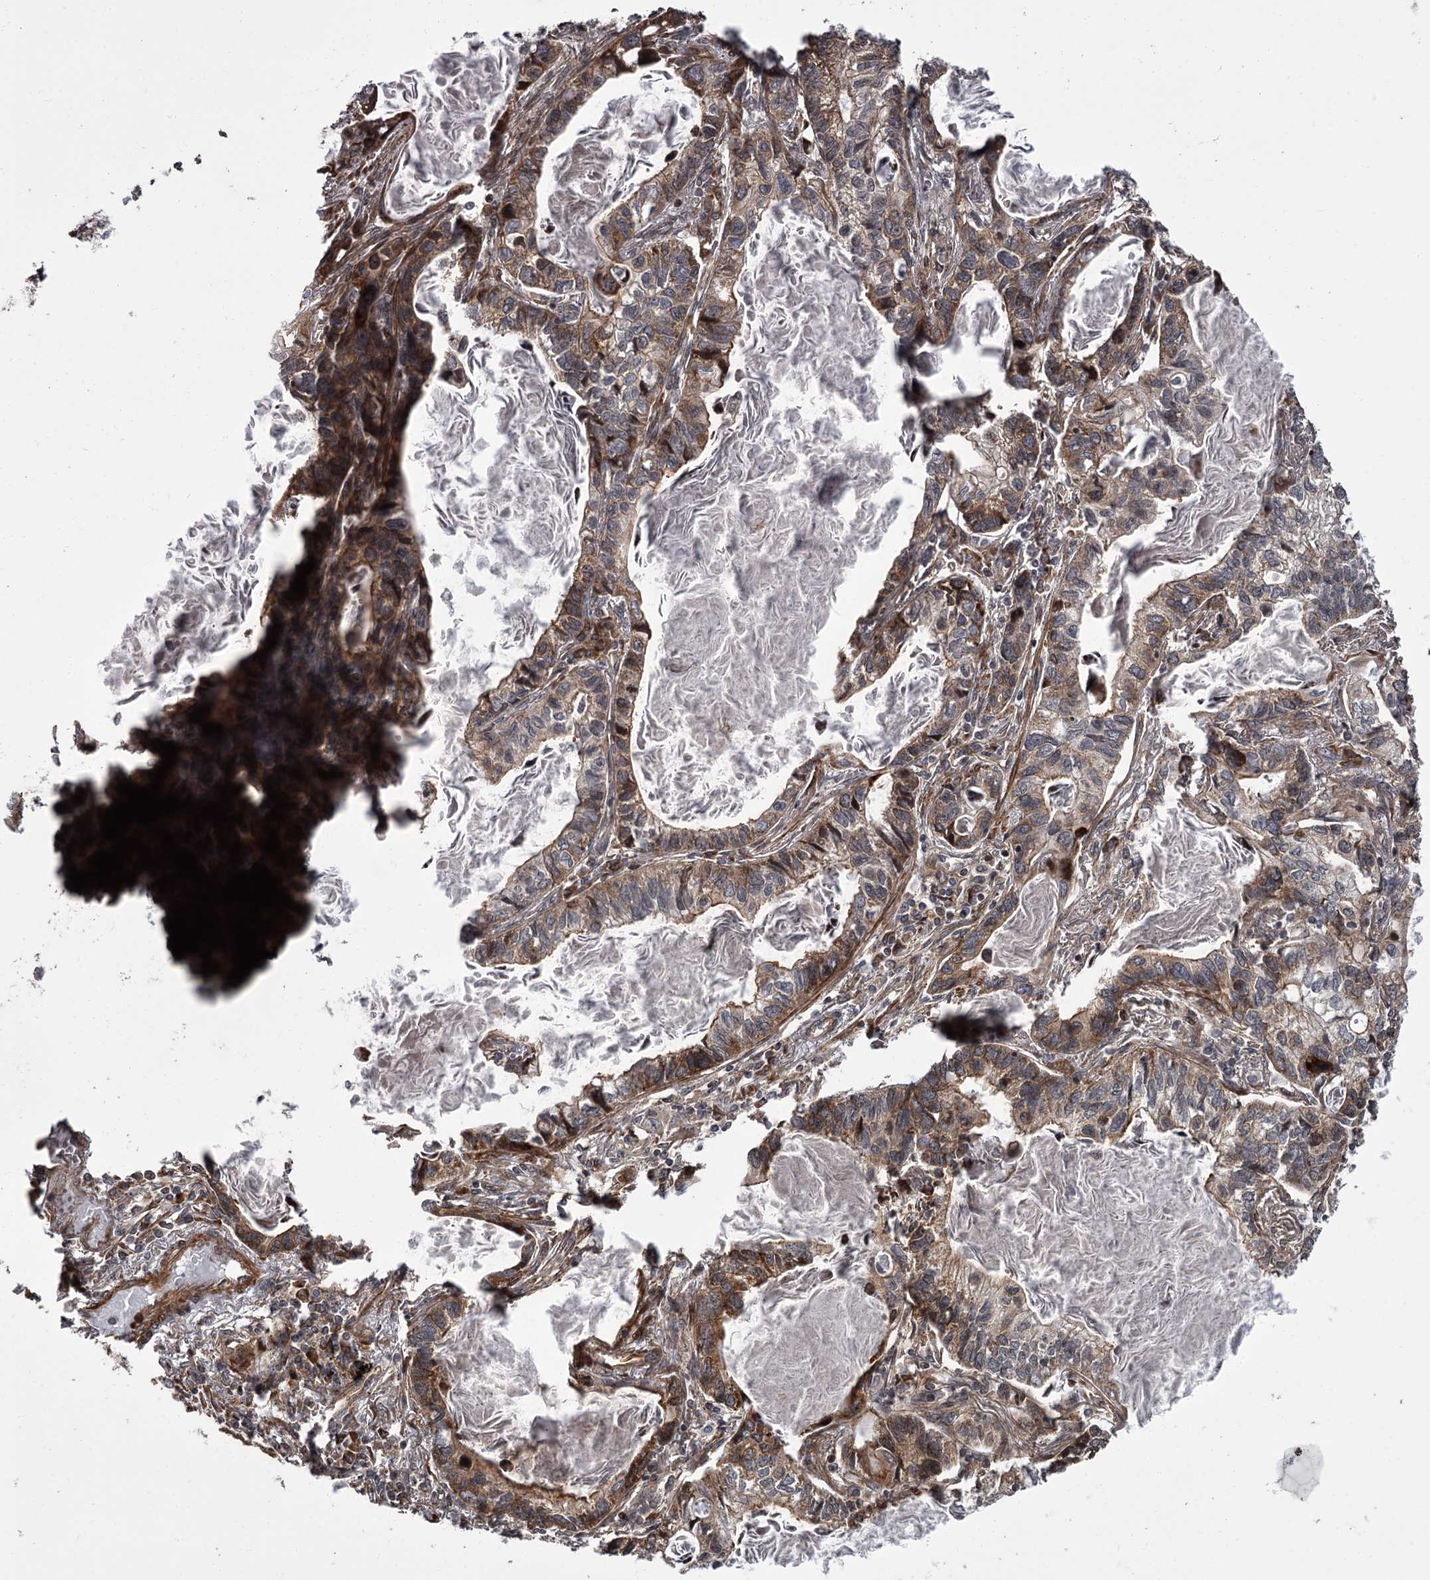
{"staining": {"intensity": "moderate", "quantity": "25%-75%", "location": "cytoplasmic/membranous"}, "tissue": "lung cancer", "cell_type": "Tumor cells", "image_type": "cancer", "snomed": [{"axis": "morphology", "description": "Adenocarcinoma, NOS"}, {"axis": "topography", "description": "Lung"}], "caption": "Immunohistochemical staining of lung adenocarcinoma demonstrates medium levels of moderate cytoplasmic/membranous positivity in about 25%-75% of tumor cells.", "gene": "THAP9", "patient": {"sex": "male", "age": 67}}